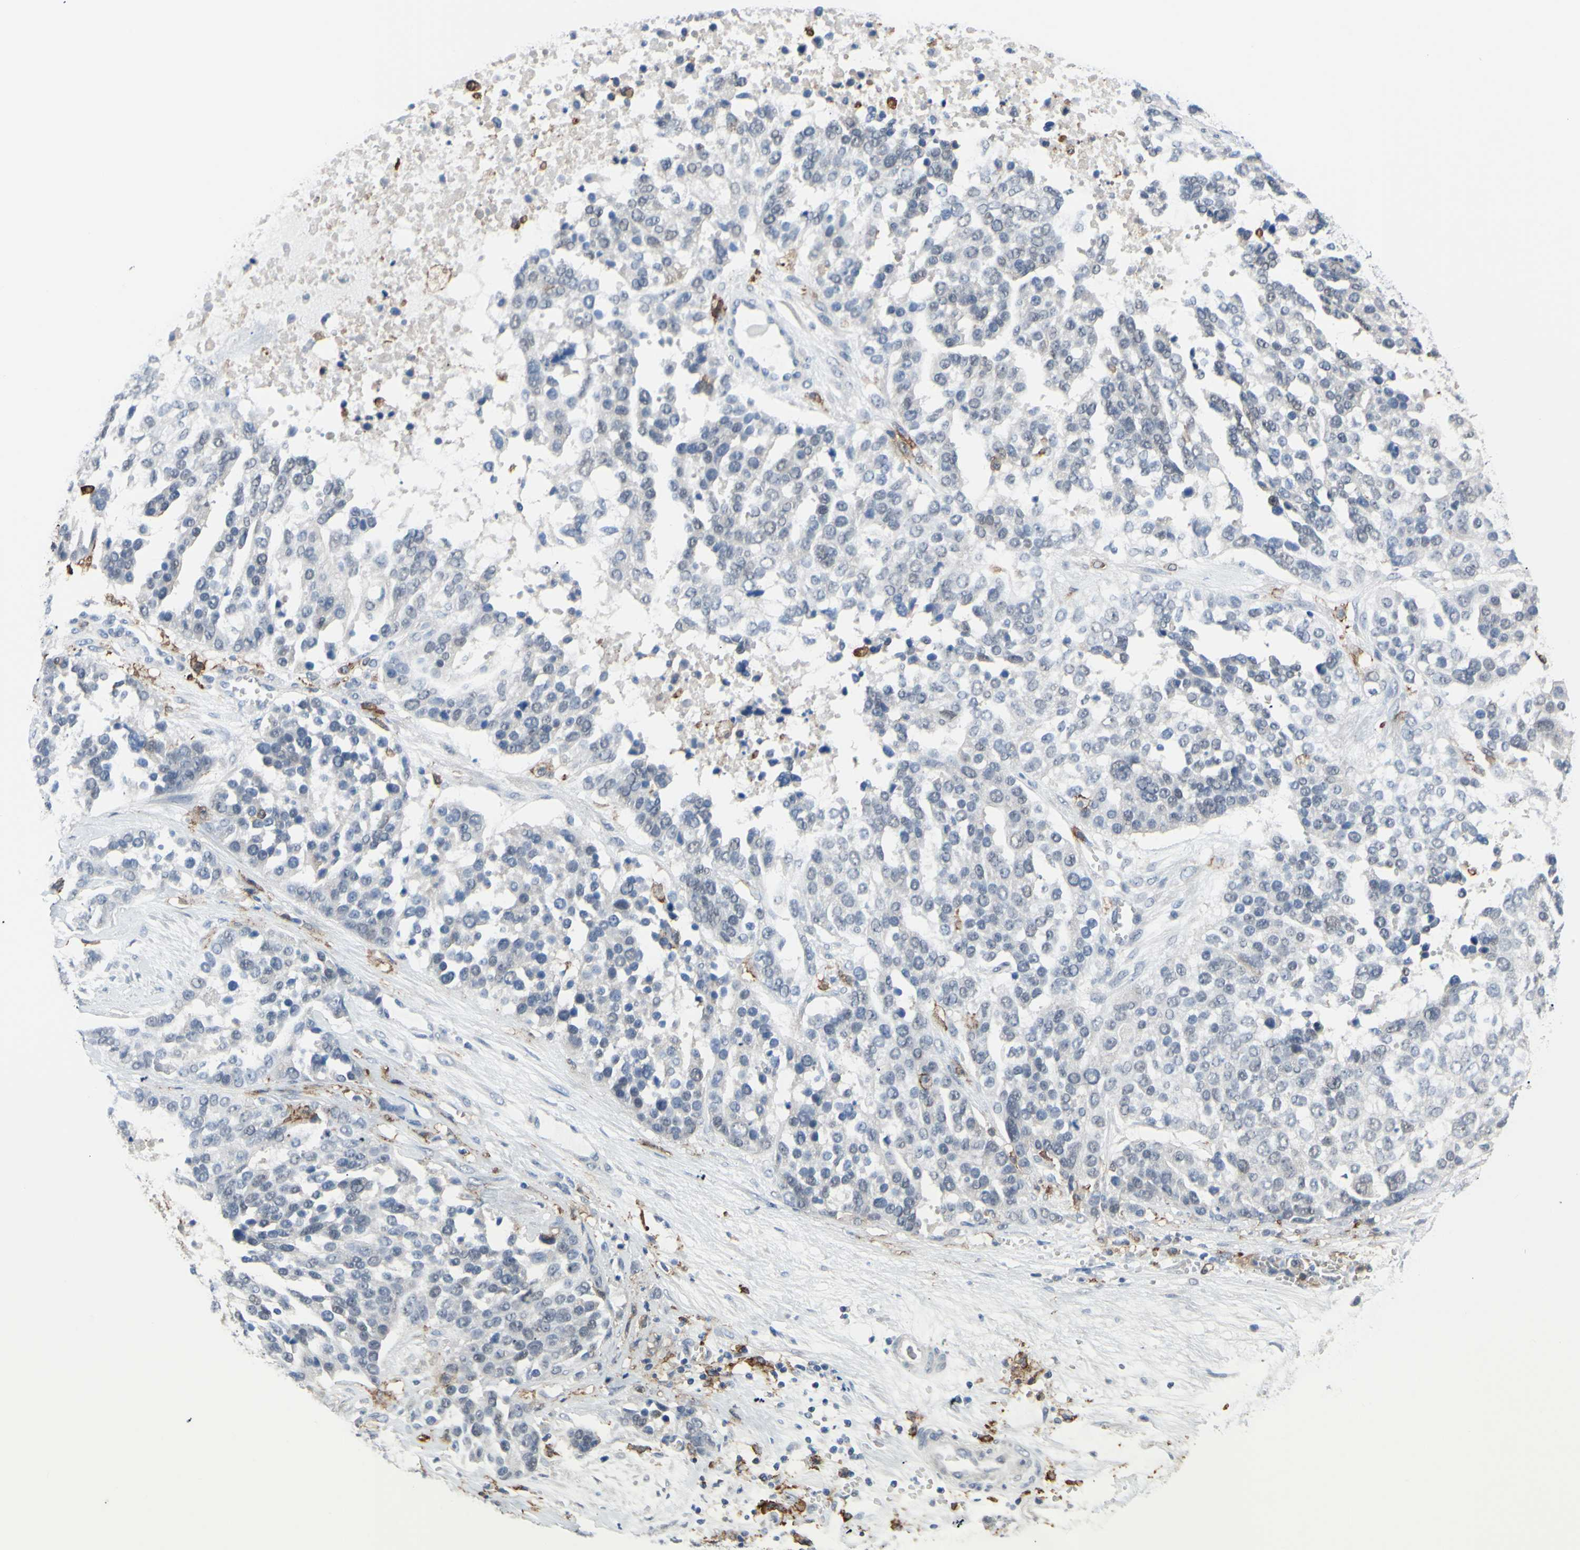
{"staining": {"intensity": "negative", "quantity": "none", "location": "none"}, "tissue": "ovarian cancer", "cell_type": "Tumor cells", "image_type": "cancer", "snomed": [{"axis": "morphology", "description": "Cystadenocarcinoma, serous, NOS"}, {"axis": "topography", "description": "Ovary"}], "caption": "This is an immunohistochemistry (IHC) photomicrograph of ovarian cancer. There is no positivity in tumor cells.", "gene": "FCGR2A", "patient": {"sex": "female", "age": 44}}